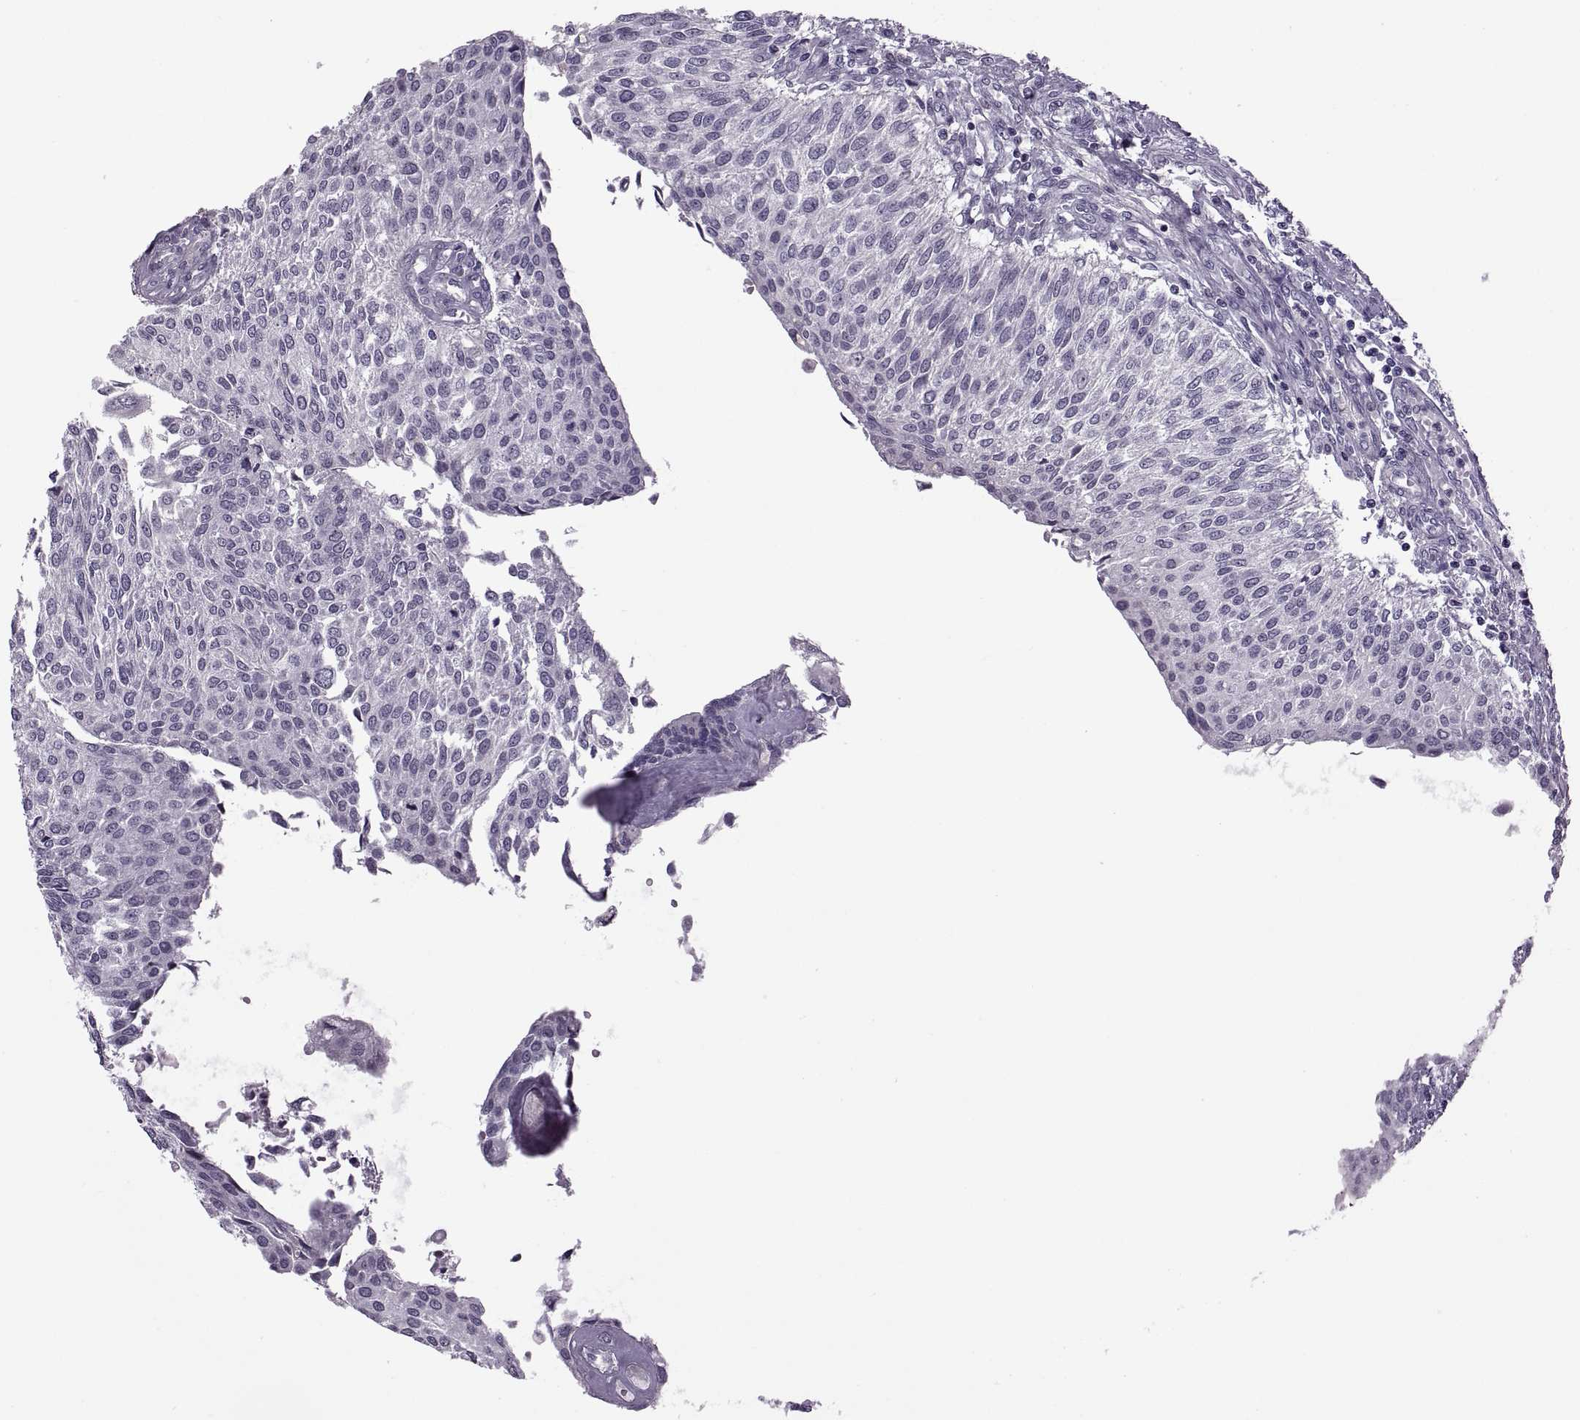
{"staining": {"intensity": "negative", "quantity": "none", "location": "none"}, "tissue": "urothelial cancer", "cell_type": "Tumor cells", "image_type": "cancer", "snomed": [{"axis": "morphology", "description": "Urothelial carcinoma, NOS"}, {"axis": "topography", "description": "Urinary bladder"}], "caption": "Urothelial cancer was stained to show a protein in brown. There is no significant staining in tumor cells.", "gene": "RSPH6A", "patient": {"sex": "male", "age": 55}}